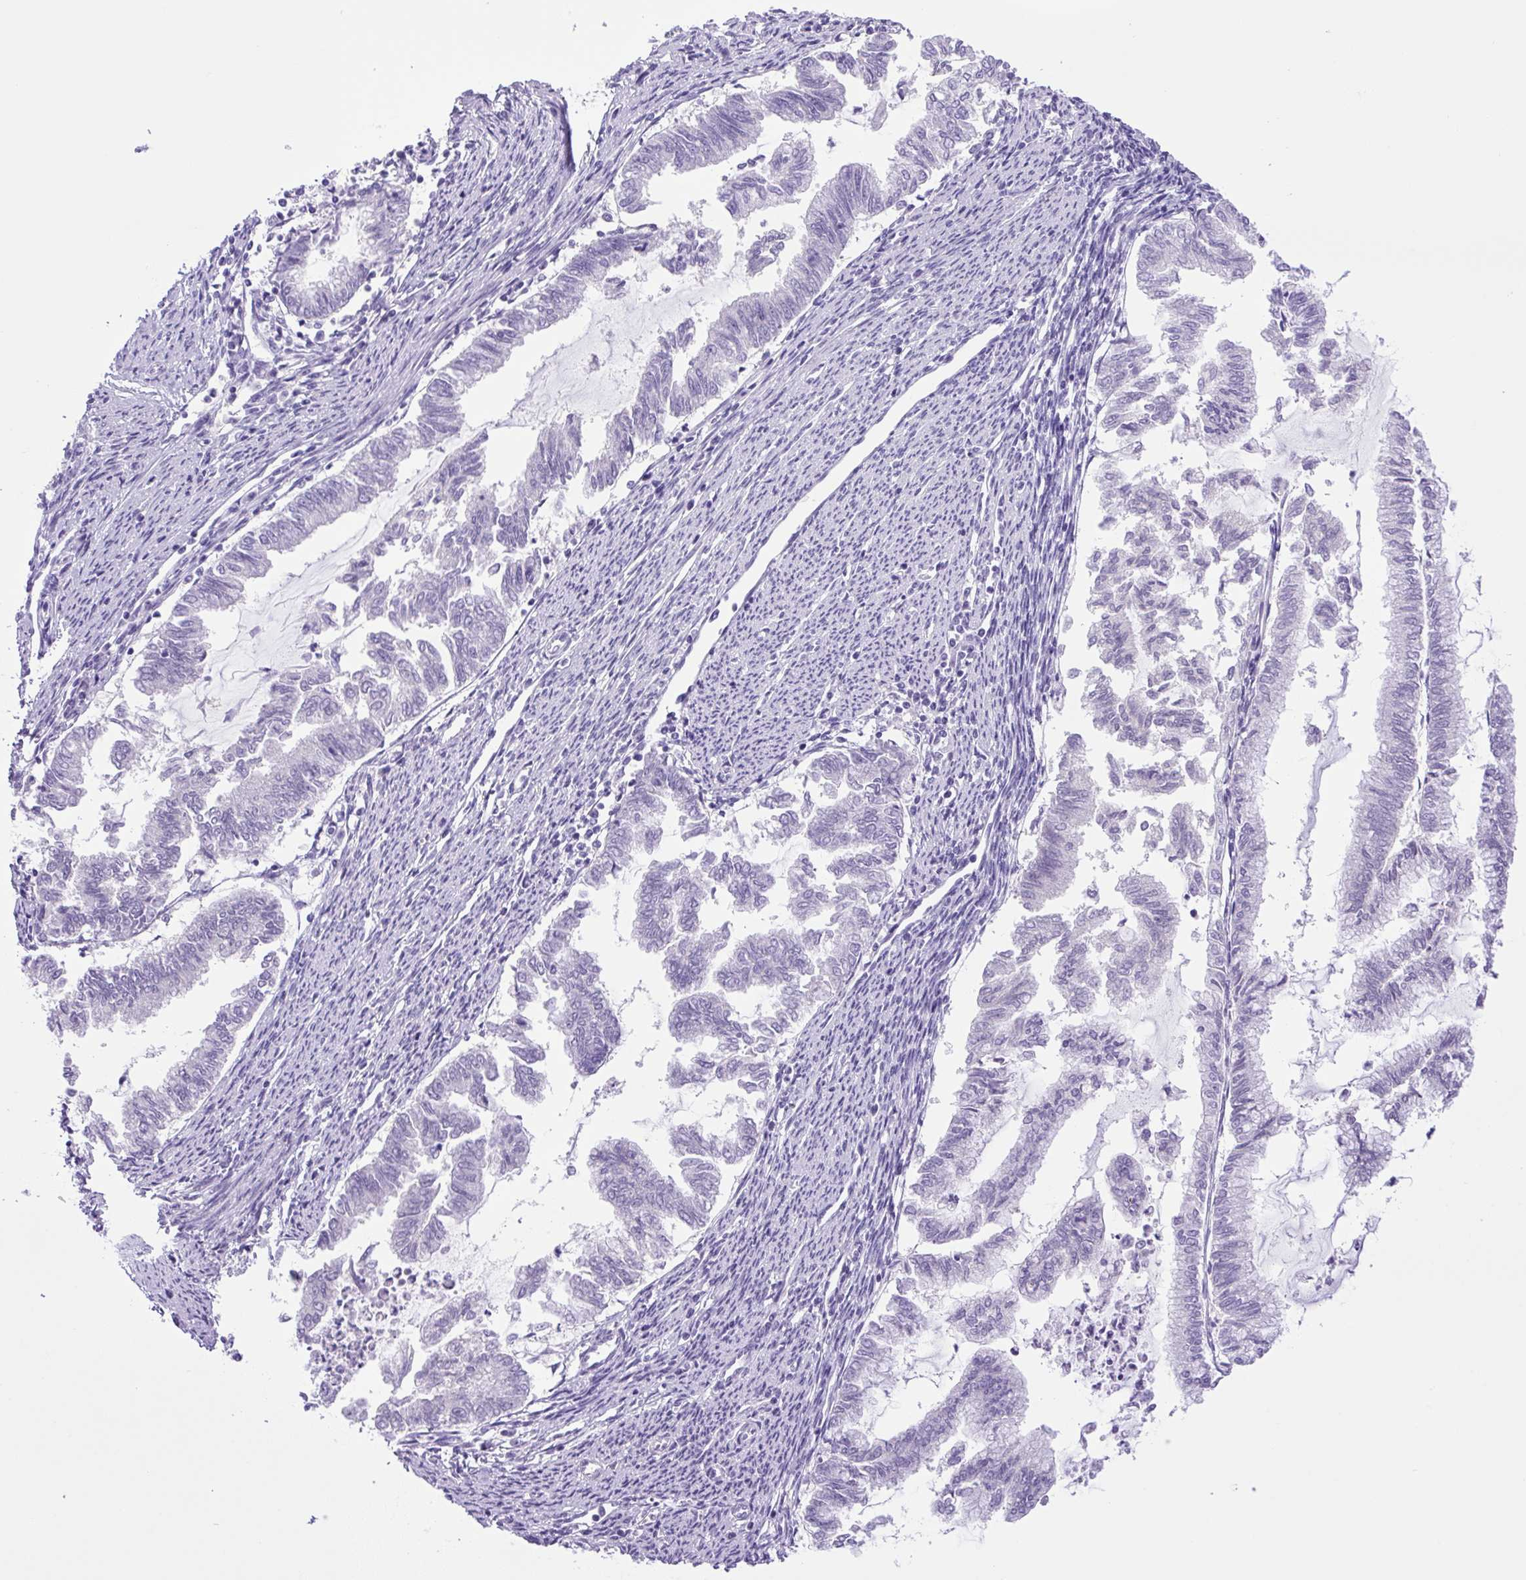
{"staining": {"intensity": "negative", "quantity": "none", "location": "none"}, "tissue": "endometrial cancer", "cell_type": "Tumor cells", "image_type": "cancer", "snomed": [{"axis": "morphology", "description": "Adenocarcinoma, NOS"}, {"axis": "topography", "description": "Endometrium"}], "caption": "Tumor cells are negative for protein expression in human adenocarcinoma (endometrial). The staining was performed using DAB (3,3'-diaminobenzidine) to visualize the protein expression in brown, while the nuclei were stained in blue with hematoxylin (Magnification: 20x).", "gene": "KPNA1", "patient": {"sex": "female", "age": 79}}